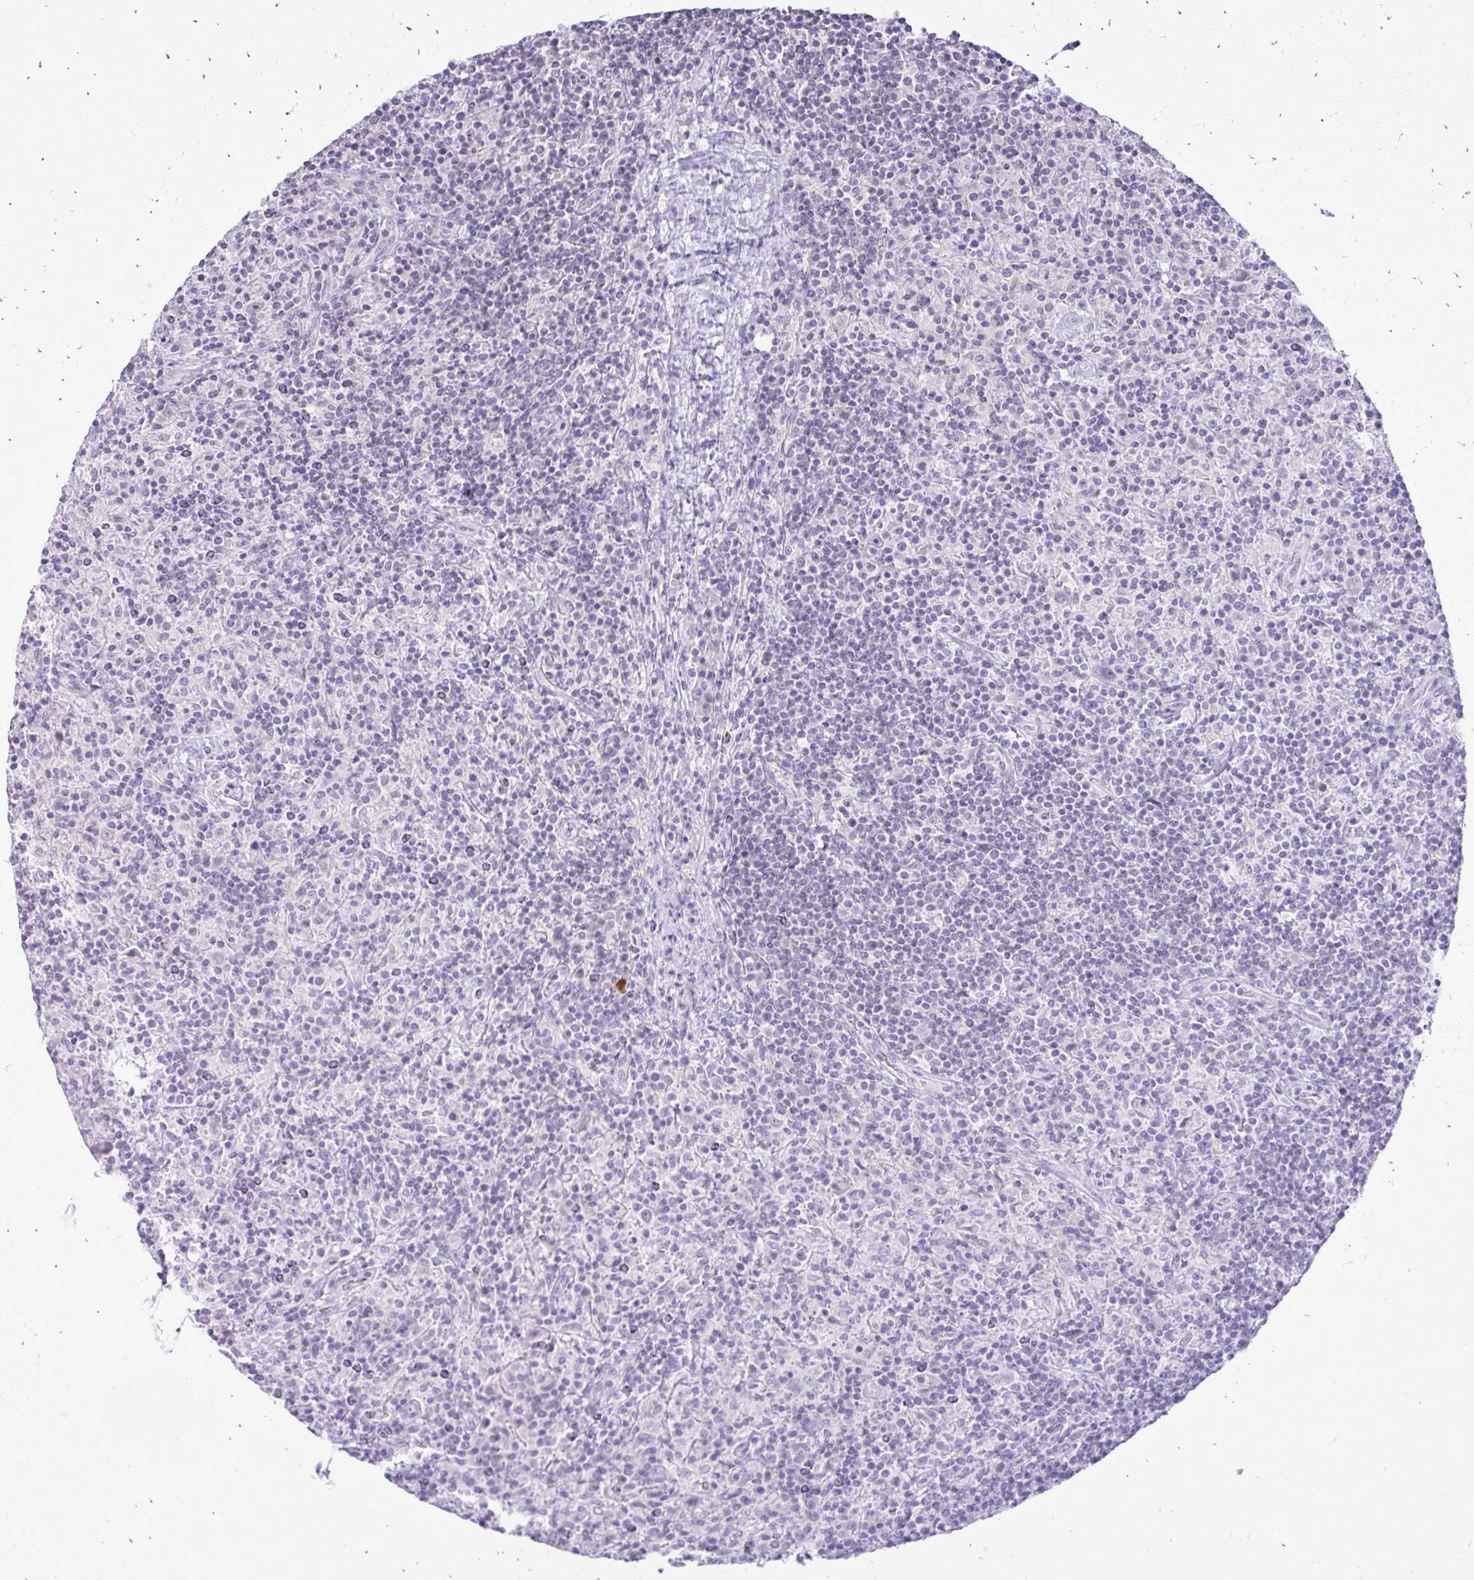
{"staining": {"intensity": "negative", "quantity": "none", "location": "none"}, "tissue": "lymphoma", "cell_type": "Tumor cells", "image_type": "cancer", "snomed": [{"axis": "morphology", "description": "Hodgkin's disease, NOS"}, {"axis": "topography", "description": "Lymph node"}], "caption": "Human Hodgkin's disease stained for a protein using immunohistochemistry (IHC) exhibits no expression in tumor cells.", "gene": "SPTBN2", "patient": {"sex": "male", "age": 70}}